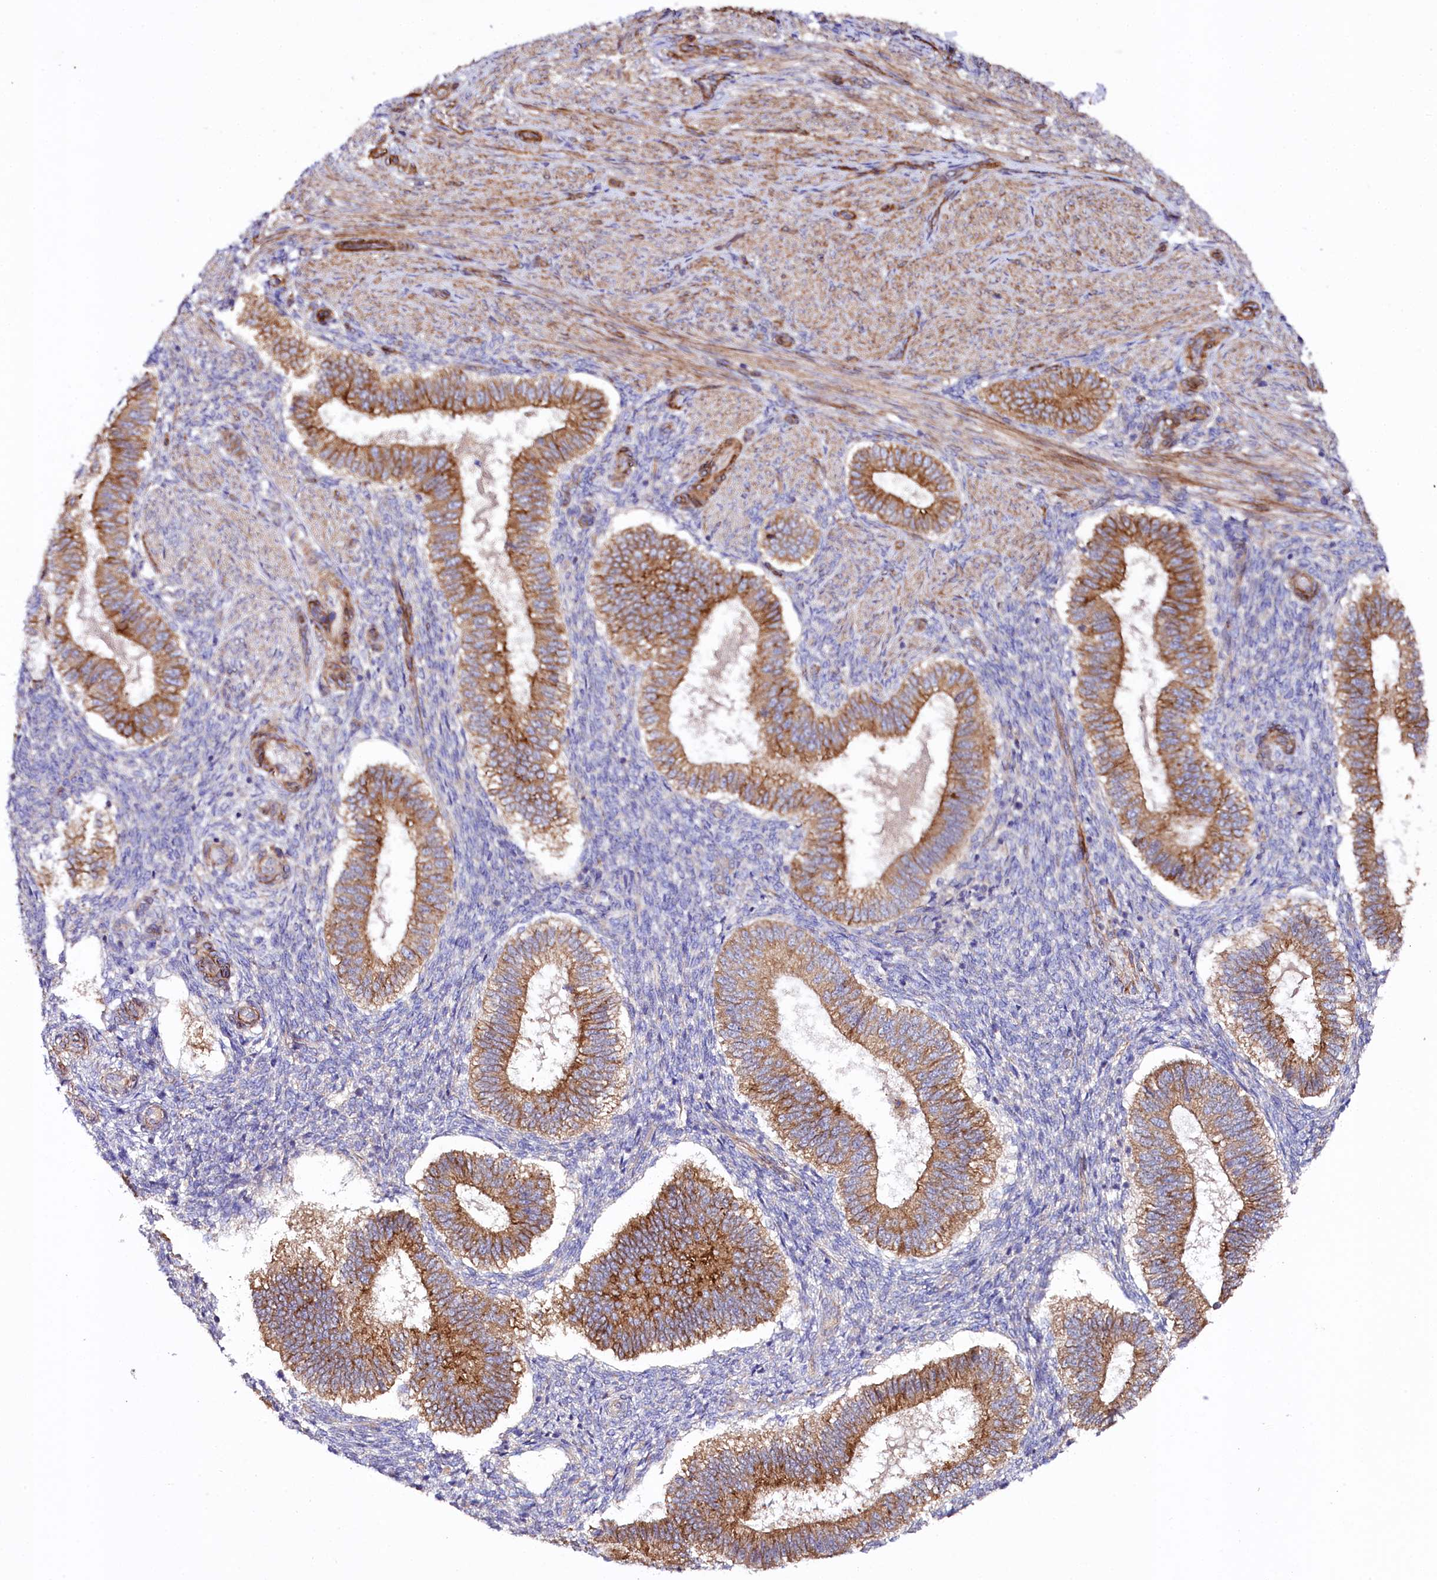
{"staining": {"intensity": "moderate", "quantity": "25%-75%", "location": "cytoplasmic/membranous"}, "tissue": "endometrium", "cell_type": "Cells in endometrial stroma", "image_type": "normal", "snomed": [{"axis": "morphology", "description": "Normal tissue, NOS"}, {"axis": "topography", "description": "Endometrium"}], "caption": "Immunohistochemical staining of normal human endometrium demonstrates medium levels of moderate cytoplasmic/membranous expression in about 25%-75% of cells in endometrial stroma.", "gene": "SPATS2", "patient": {"sex": "female", "age": 25}}